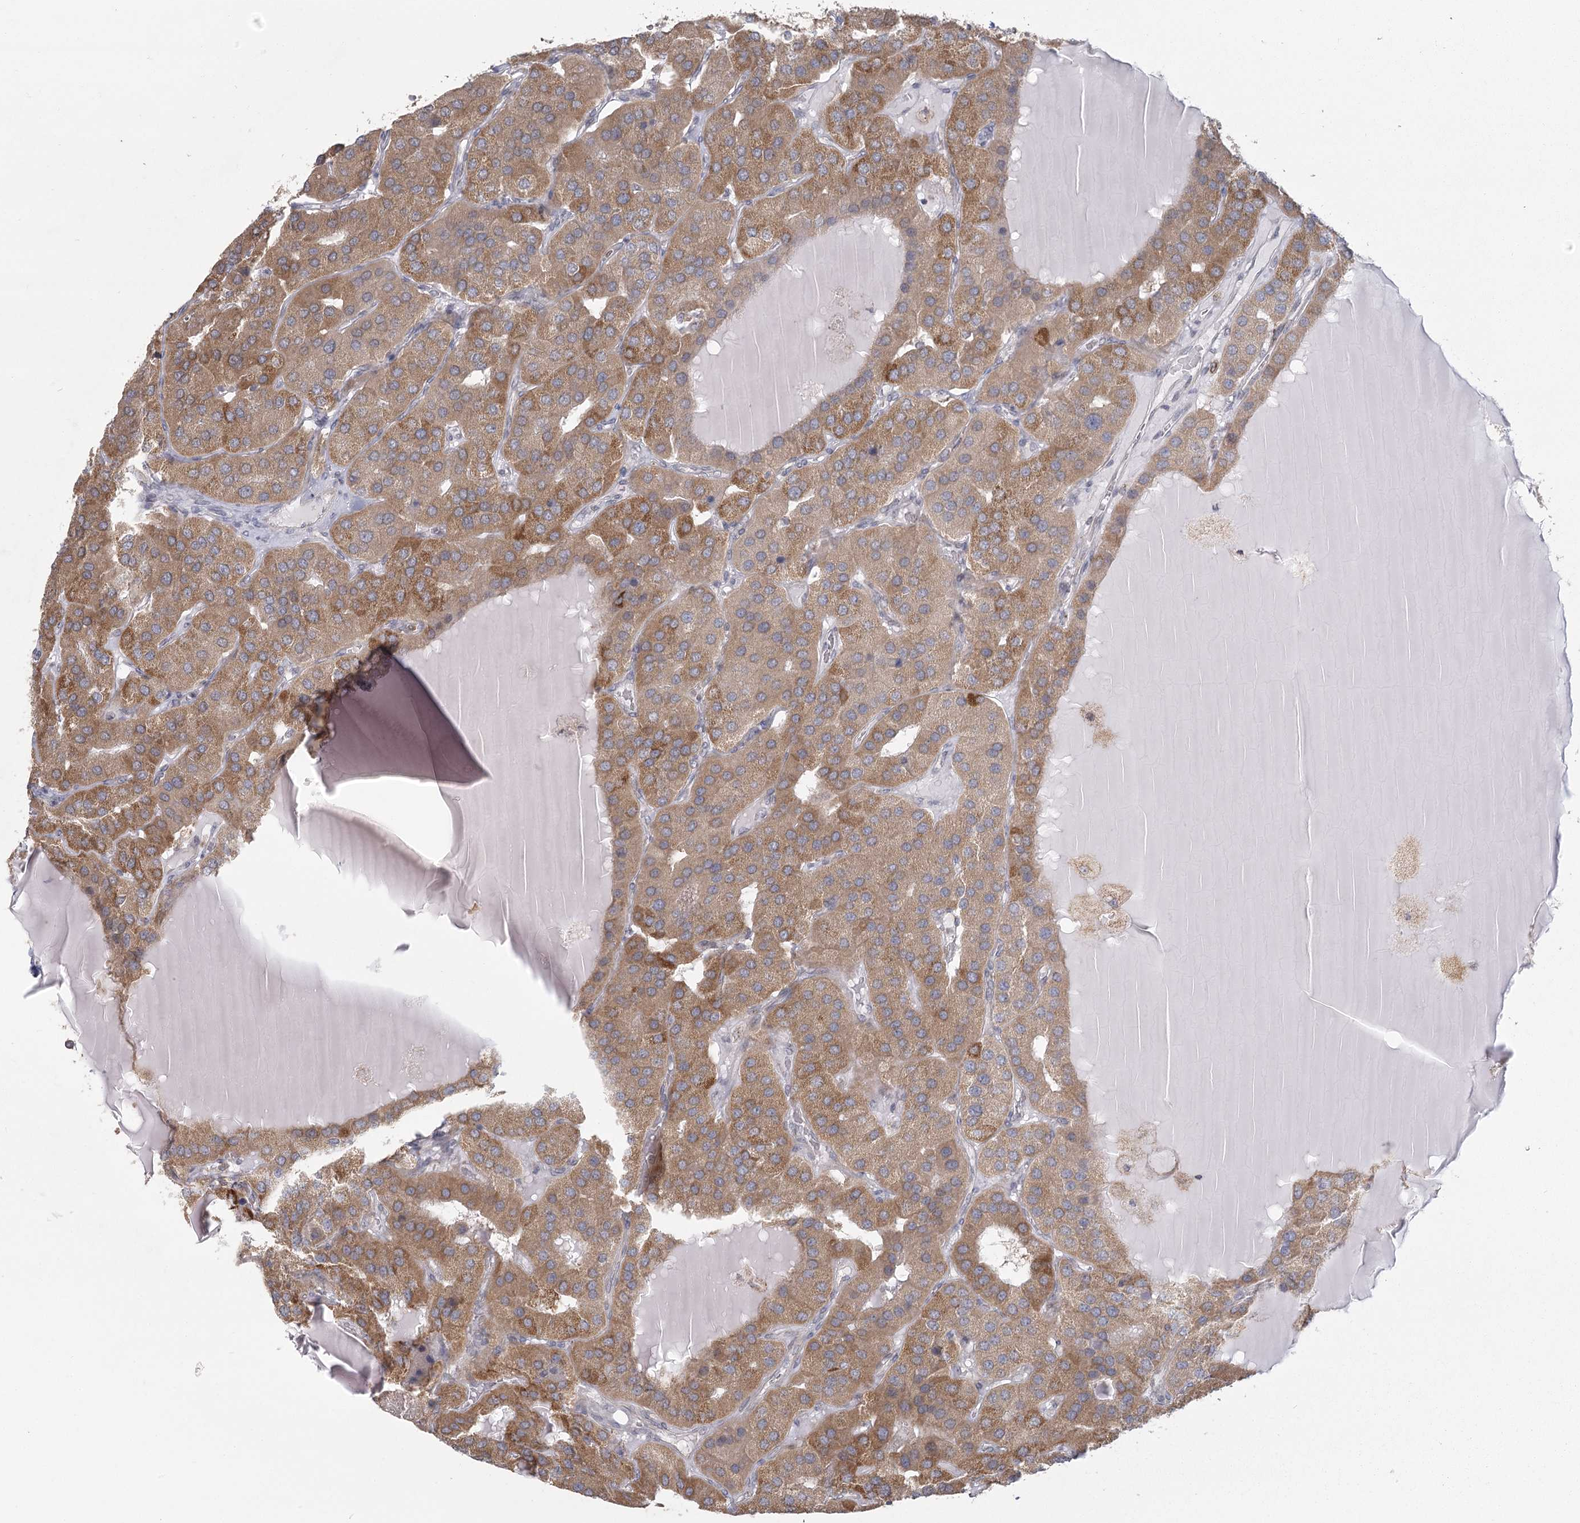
{"staining": {"intensity": "moderate", "quantity": ">75%", "location": "cytoplasmic/membranous"}, "tissue": "parathyroid gland", "cell_type": "Glandular cells", "image_type": "normal", "snomed": [{"axis": "morphology", "description": "Normal tissue, NOS"}, {"axis": "morphology", "description": "Adenoma, NOS"}, {"axis": "topography", "description": "Parathyroid gland"}], "caption": "Protein expression analysis of unremarkable human parathyroid gland reveals moderate cytoplasmic/membranous positivity in about >75% of glandular cells.", "gene": "LACTB", "patient": {"sex": "female", "age": 86}}